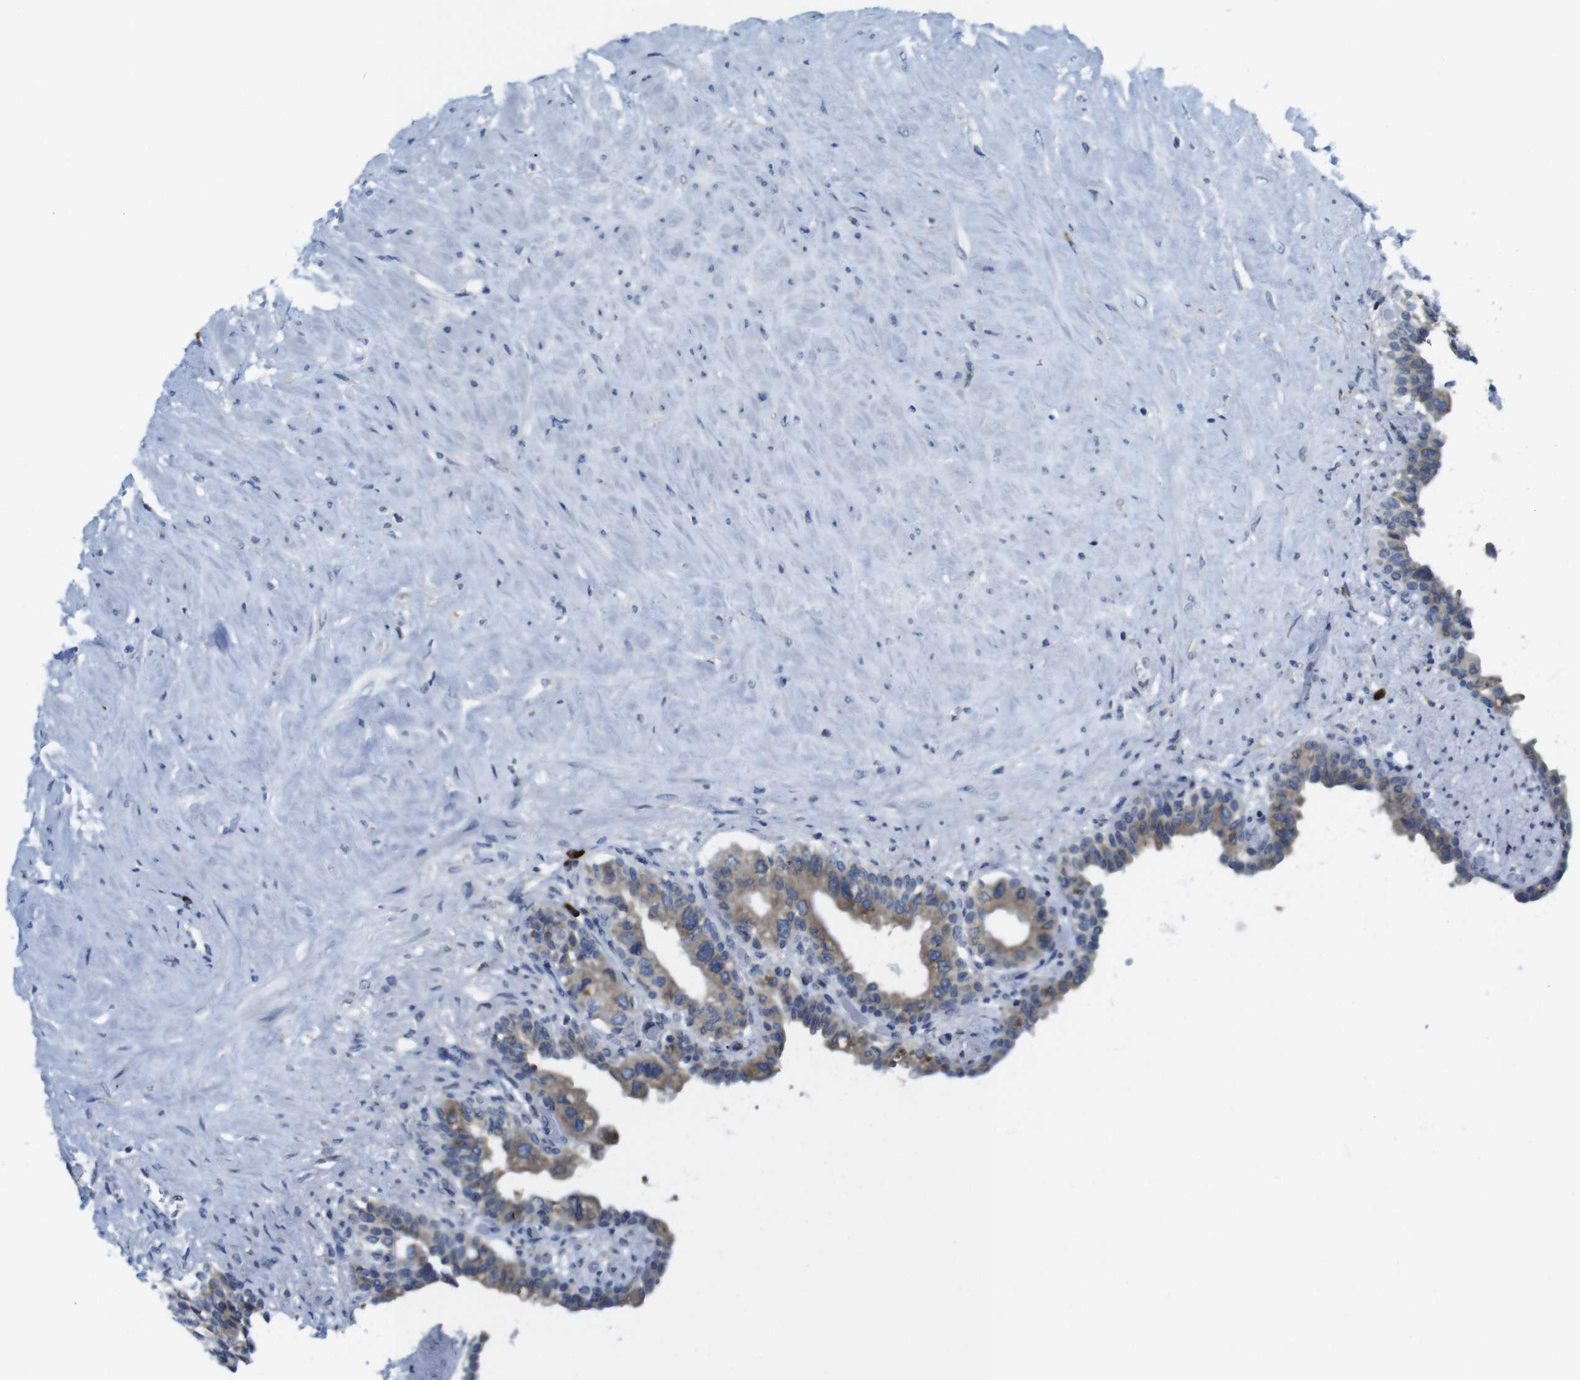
{"staining": {"intensity": "weak", "quantity": ">75%", "location": "cytoplasmic/membranous"}, "tissue": "seminal vesicle", "cell_type": "Glandular cells", "image_type": "normal", "snomed": [{"axis": "morphology", "description": "Normal tissue, NOS"}, {"axis": "topography", "description": "Seminal veicle"}], "caption": "Seminal vesicle stained with a brown dye shows weak cytoplasmic/membranous positive expression in about >75% of glandular cells.", "gene": "CLPTM1L", "patient": {"sex": "male", "age": 63}}